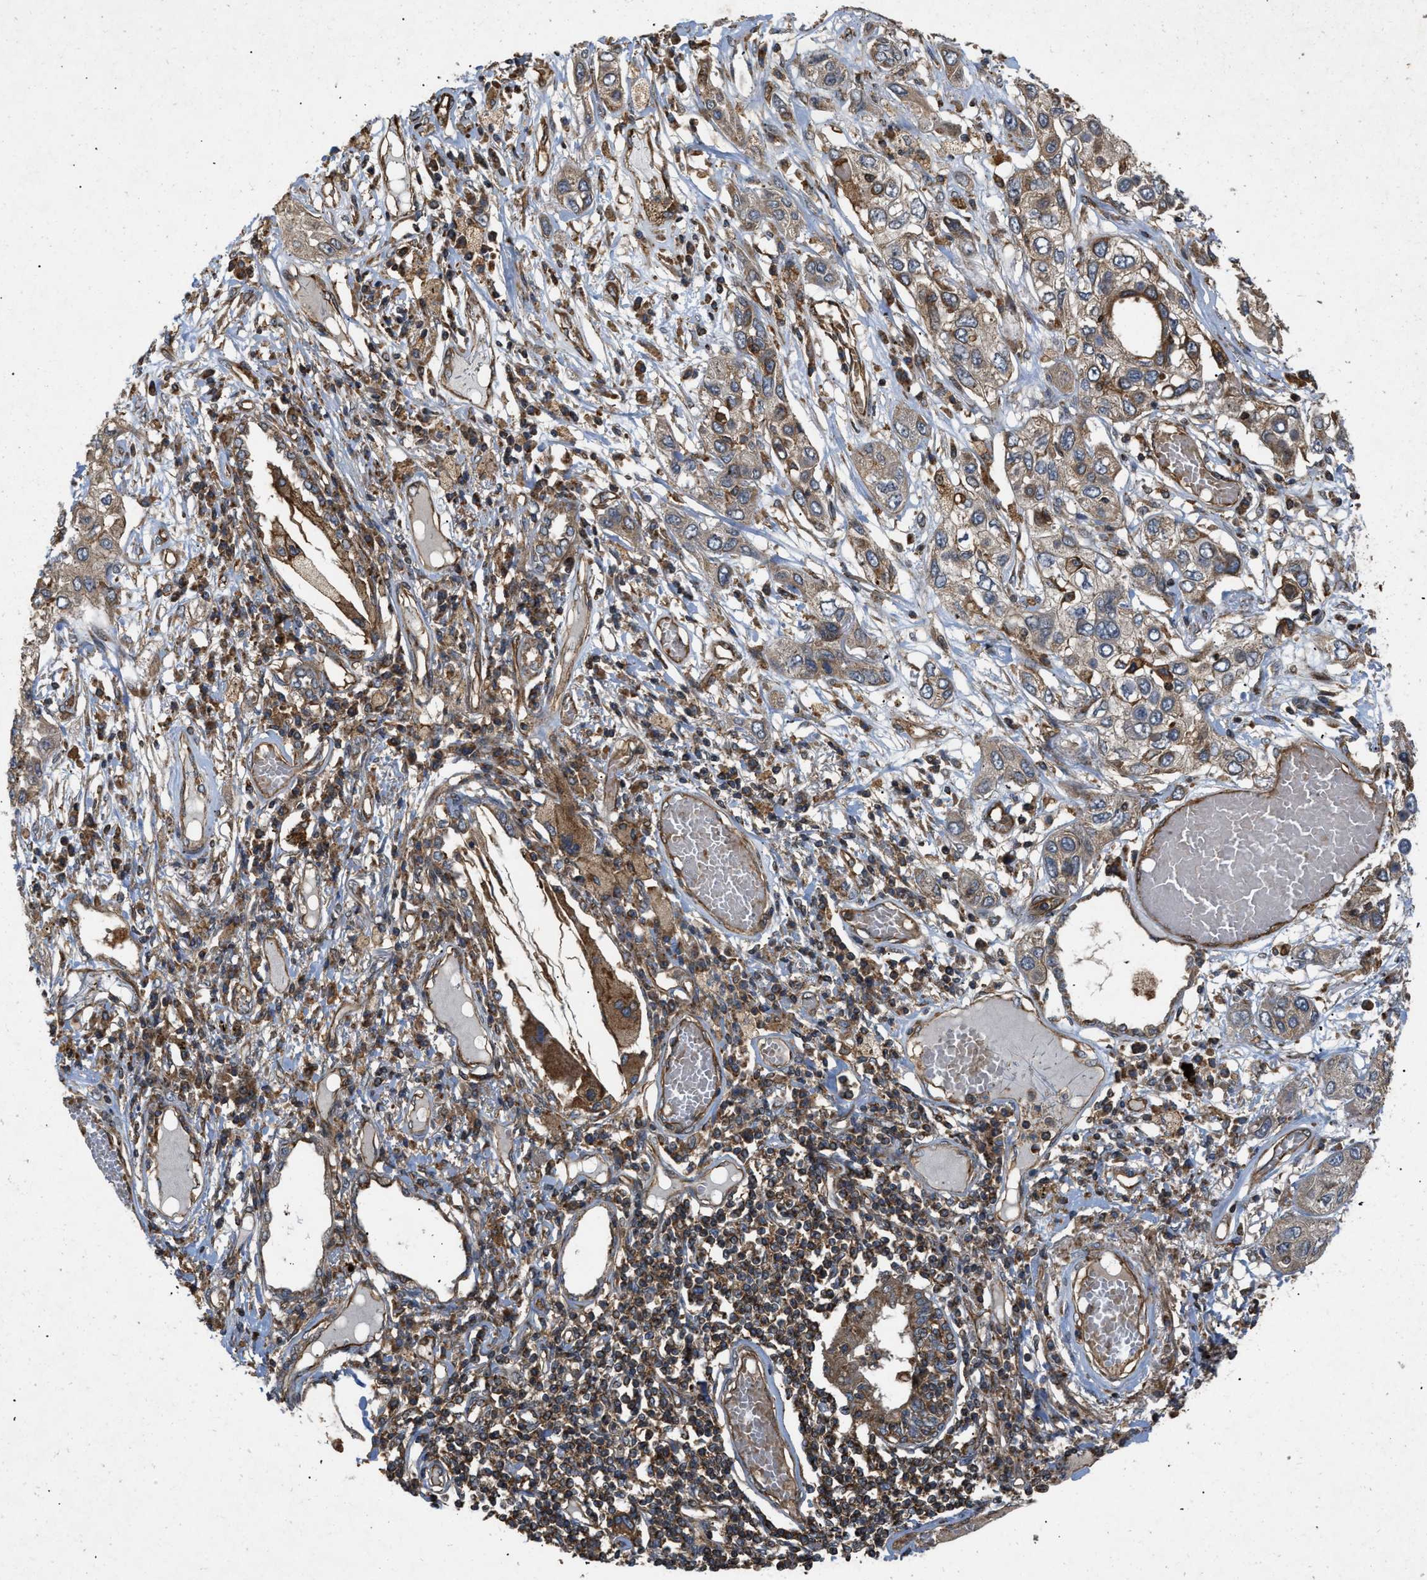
{"staining": {"intensity": "weak", "quantity": ">75%", "location": "cytoplasmic/membranous"}, "tissue": "lung cancer", "cell_type": "Tumor cells", "image_type": "cancer", "snomed": [{"axis": "morphology", "description": "Squamous cell carcinoma, NOS"}, {"axis": "topography", "description": "Lung"}], "caption": "High-magnification brightfield microscopy of lung squamous cell carcinoma stained with DAB (brown) and counterstained with hematoxylin (blue). tumor cells exhibit weak cytoplasmic/membranous staining is identified in about>75% of cells.", "gene": "GNB4", "patient": {"sex": "male", "age": 71}}